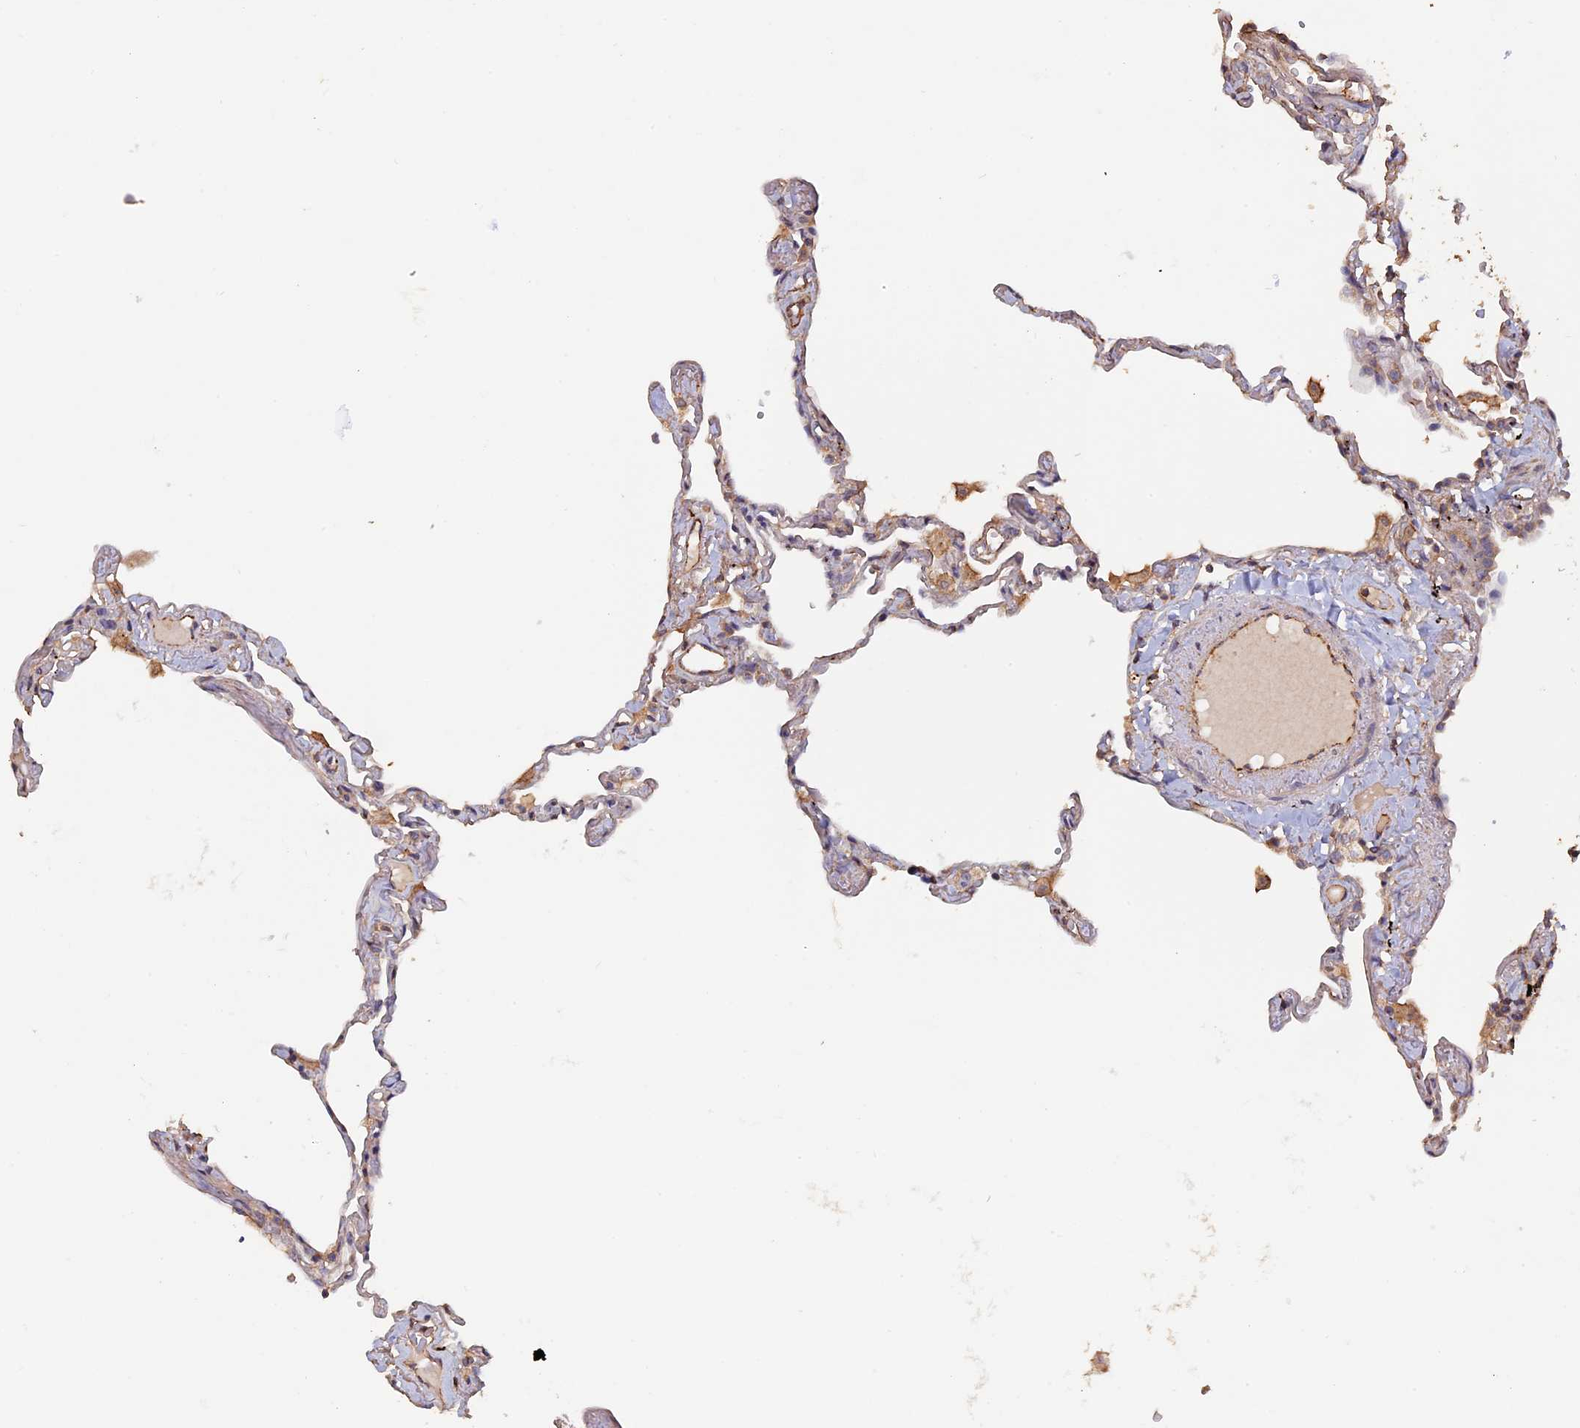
{"staining": {"intensity": "moderate", "quantity": "<25%", "location": "cytoplasmic/membranous"}, "tissue": "lung", "cell_type": "Alveolar cells", "image_type": "normal", "snomed": [{"axis": "morphology", "description": "Normal tissue, NOS"}, {"axis": "topography", "description": "Lung"}], "caption": "Immunohistochemistry (IHC) (DAB) staining of normal lung demonstrates moderate cytoplasmic/membranous protein staining in approximately <25% of alveolar cells.", "gene": "PIGQ", "patient": {"sex": "female", "age": 67}}